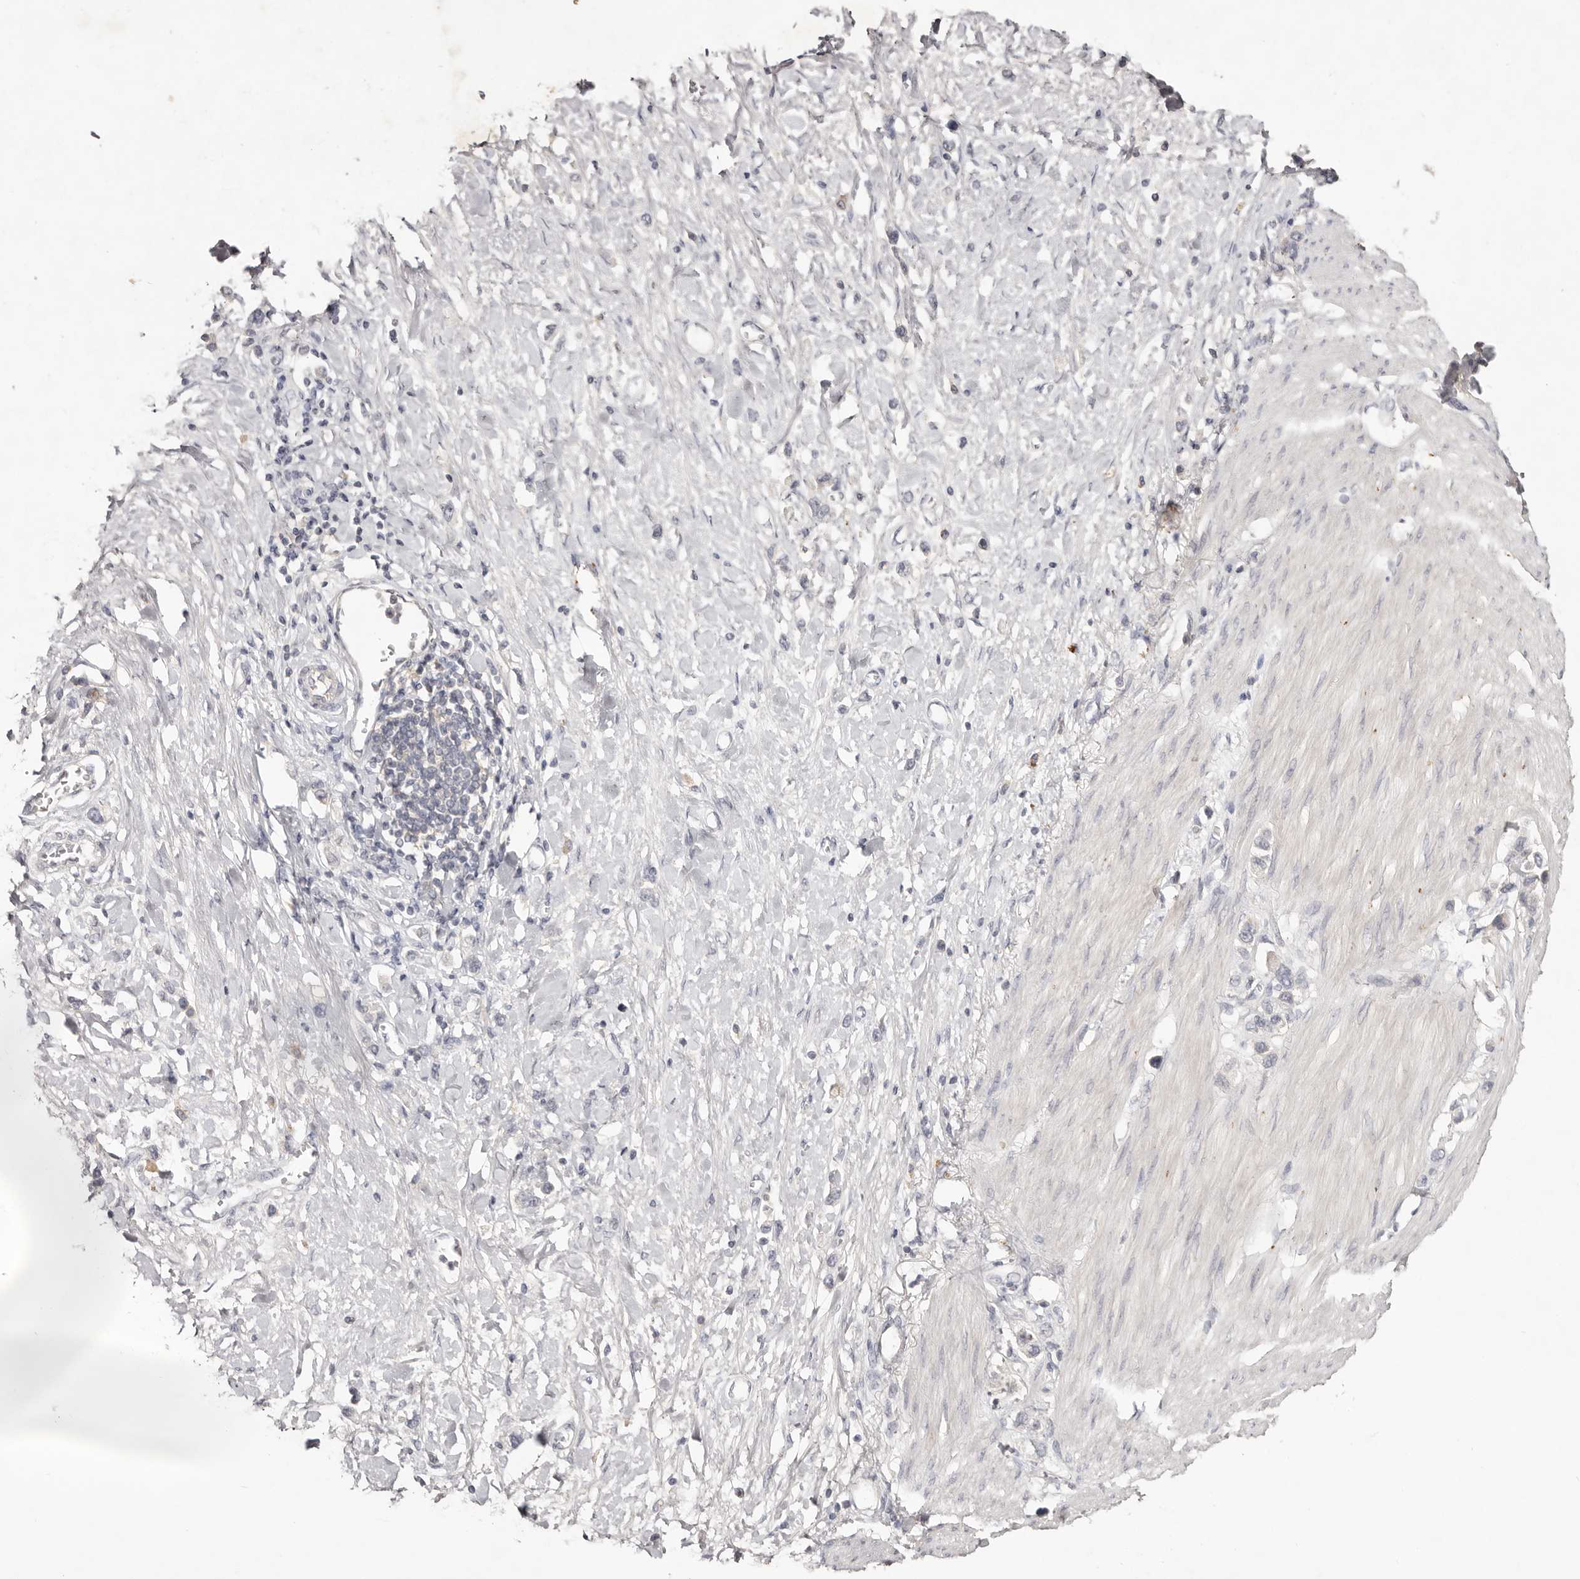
{"staining": {"intensity": "negative", "quantity": "none", "location": "none"}, "tissue": "stomach cancer", "cell_type": "Tumor cells", "image_type": "cancer", "snomed": [{"axis": "morphology", "description": "Adenocarcinoma, NOS"}, {"axis": "topography", "description": "Stomach"}], "caption": "High power microscopy photomicrograph of an immunohistochemistry (IHC) image of adenocarcinoma (stomach), revealing no significant staining in tumor cells. The staining was performed using DAB (3,3'-diaminobenzidine) to visualize the protein expression in brown, while the nuclei were stained in blue with hematoxylin (Magnification: 20x).", "gene": "SCUBE2", "patient": {"sex": "female", "age": 65}}